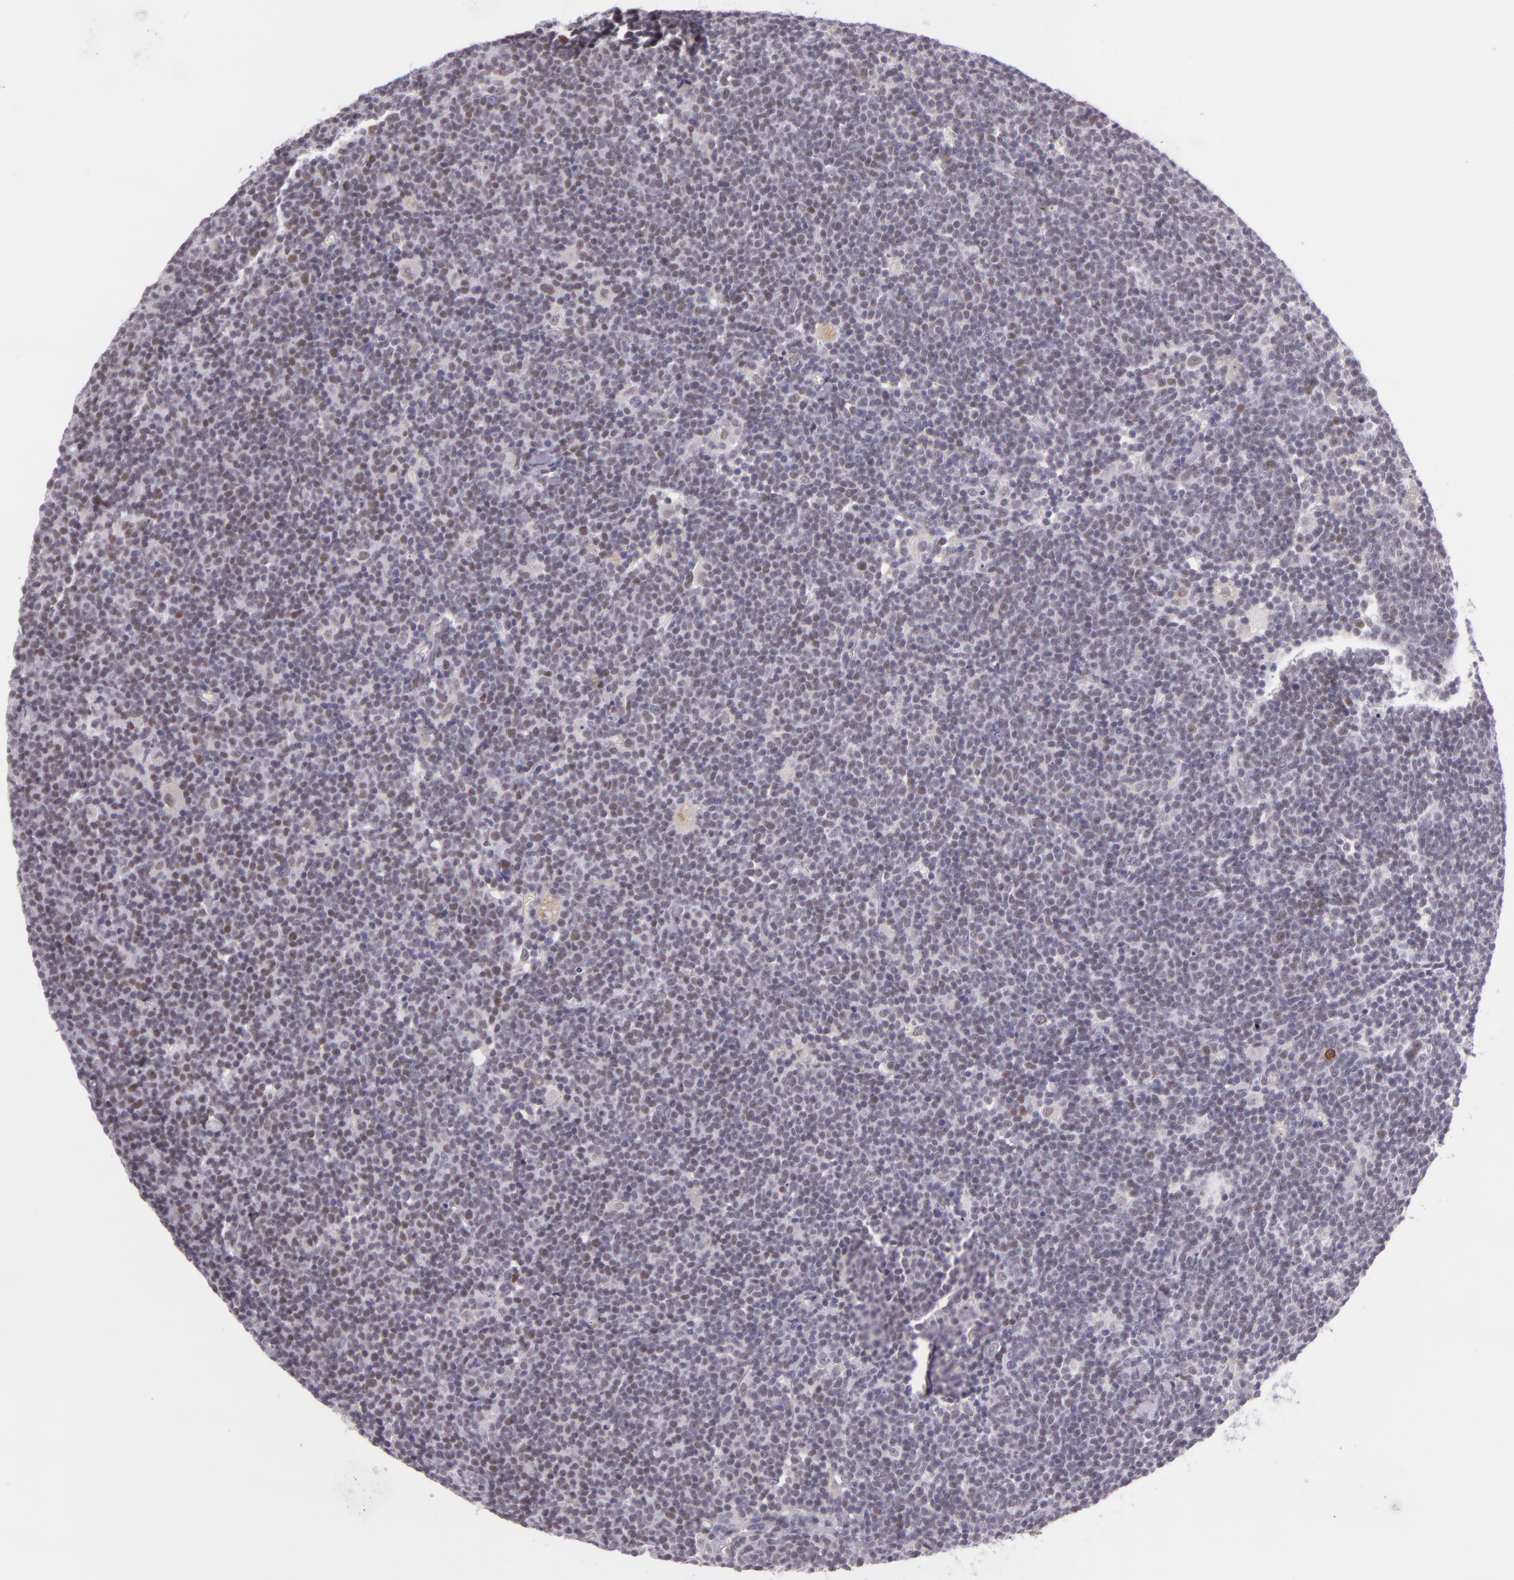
{"staining": {"intensity": "weak", "quantity": "25%-75%", "location": "nuclear"}, "tissue": "lymphoma", "cell_type": "Tumor cells", "image_type": "cancer", "snomed": [{"axis": "morphology", "description": "Malignant lymphoma, non-Hodgkin's type, Low grade"}, {"axis": "topography", "description": "Lymph node"}], "caption": "Immunohistochemistry (DAB) staining of human malignant lymphoma, non-Hodgkin's type (low-grade) exhibits weak nuclear protein positivity in approximately 25%-75% of tumor cells. (DAB (3,3'-diaminobenzidine) = brown stain, brightfield microscopy at high magnification).", "gene": "CHEK2", "patient": {"sex": "male", "age": 65}}